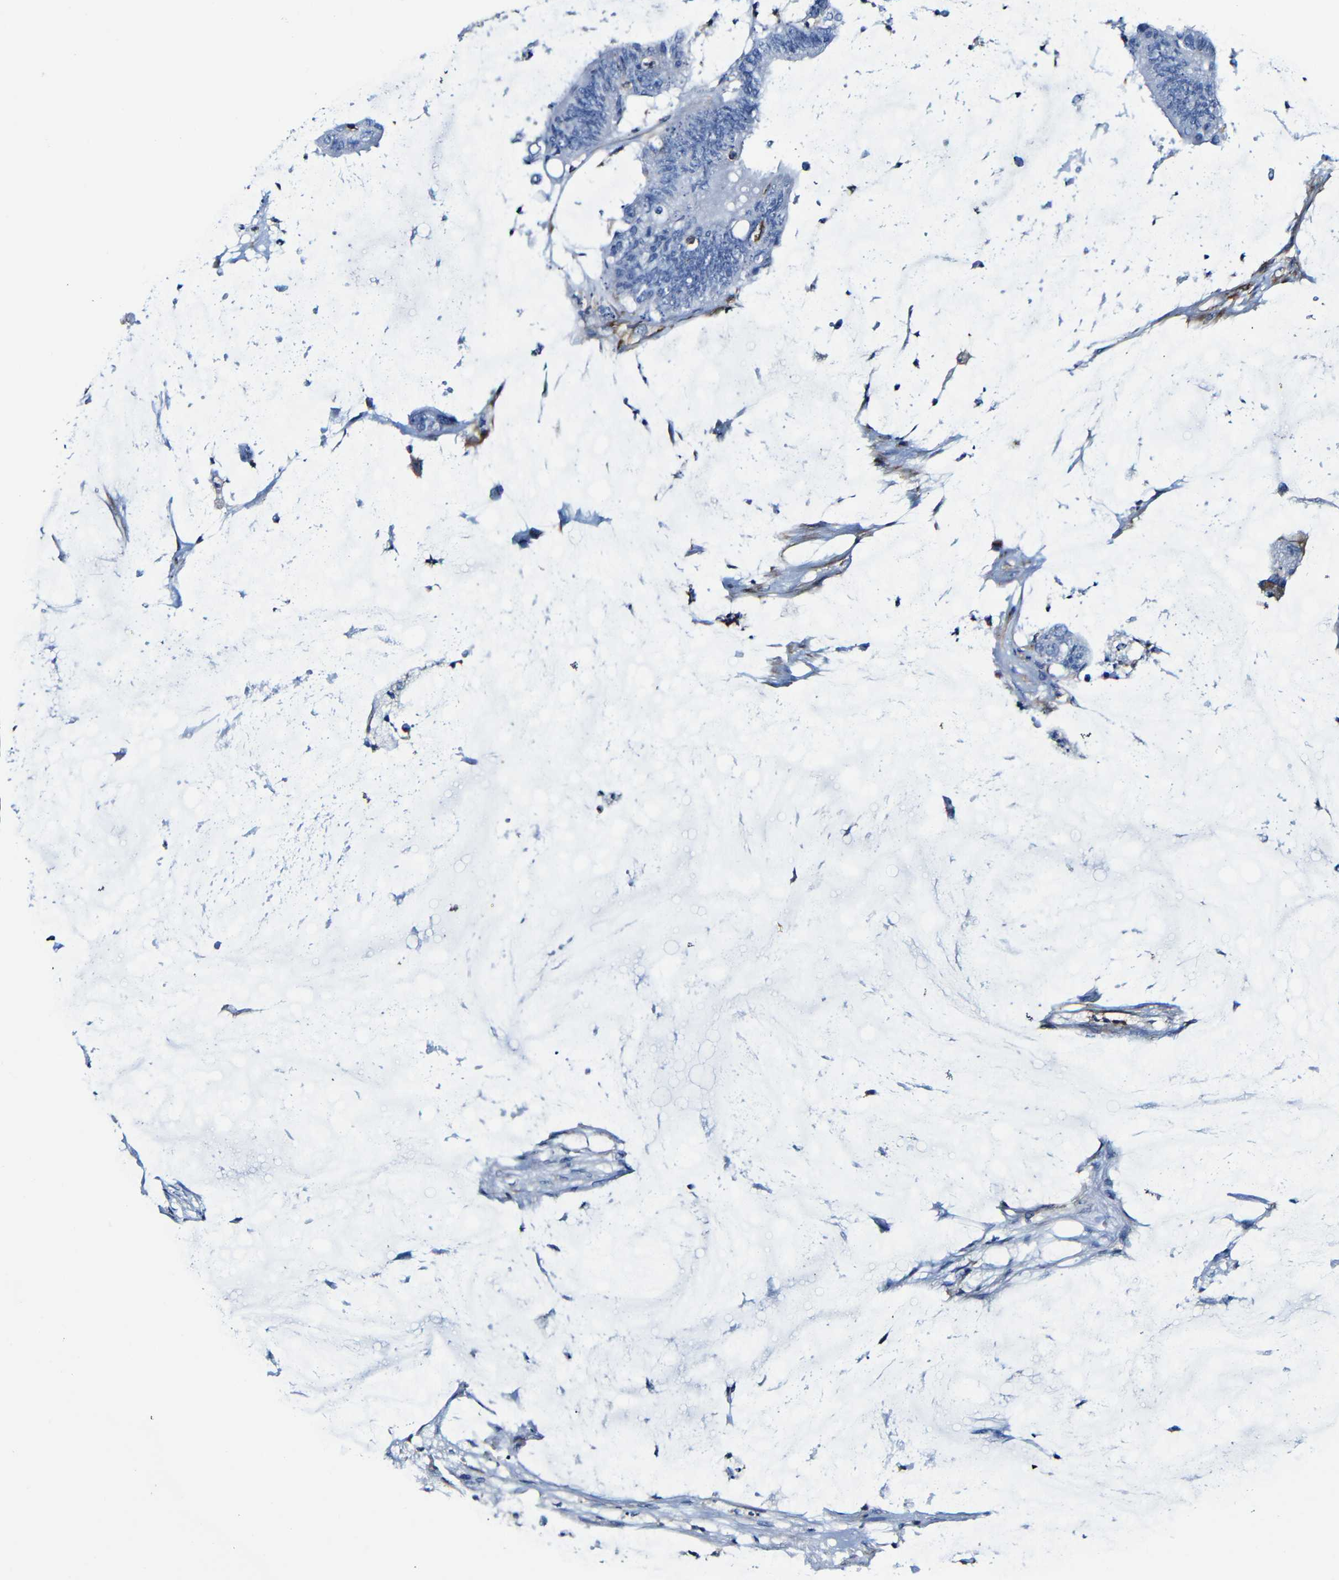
{"staining": {"intensity": "negative", "quantity": "none", "location": "none"}, "tissue": "colorectal cancer", "cell_type": "Tumor cells", "image_type": "cancer", "snomed": [{"axis": "morphology", "description": "Adenocarcinoma, NOS"}, {"axis": "topography", "description": "Rectum"}], "caption": "Tumor cells are negative for protein expression in human colorectal adenocarcinoma.", "gene": "MSN", "patient": {"sex": "female", "age": 66}}